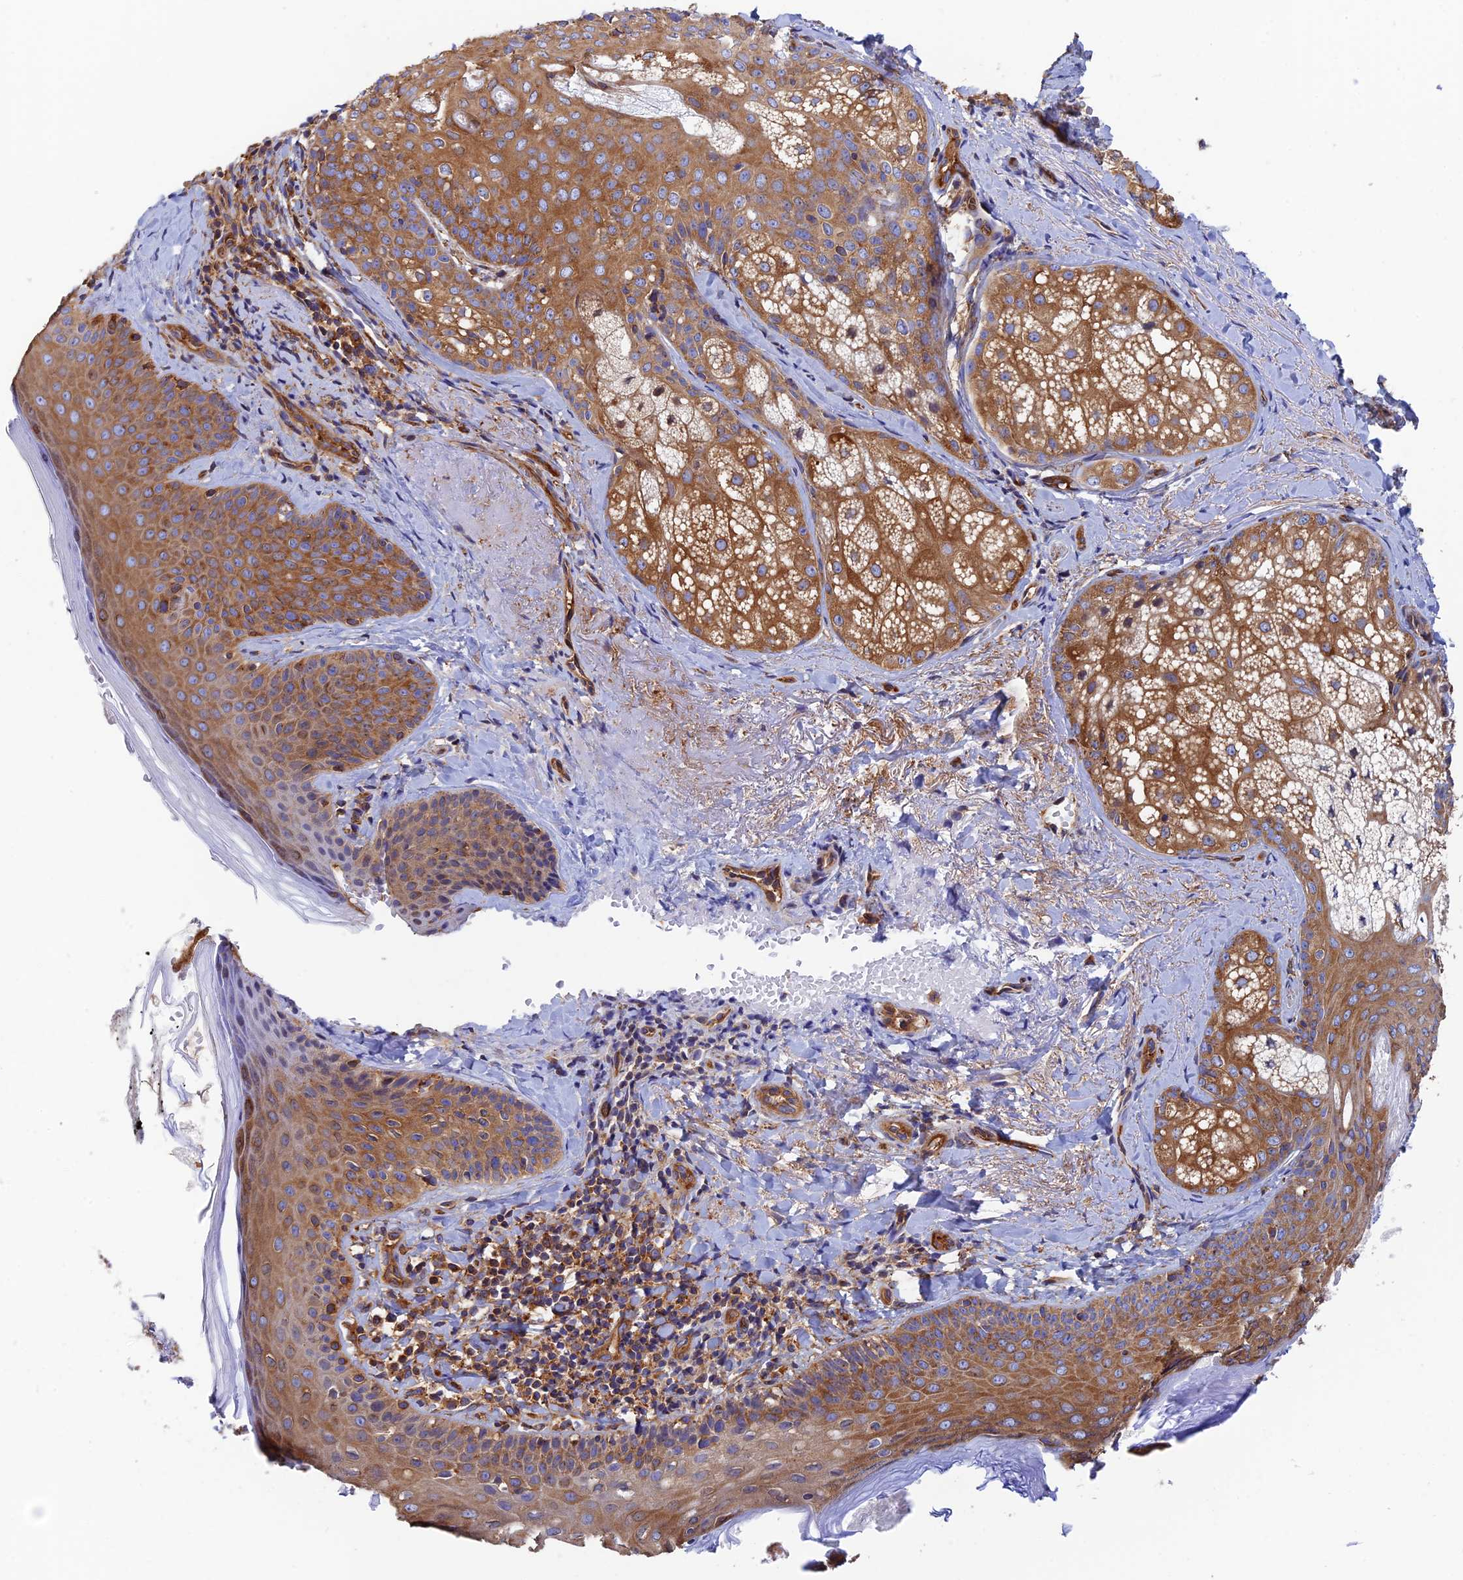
{"staining": {"intensity": "moderate", "quantity": ">75%", "location": "cytoplasmic/membranous"}, "tissue": "skin", "cell_type": "Fibroblasts", "image_type": "normal", "snomed": [{"axis": "morphology", "description": "Normal tissue, NOS"}, {"axis": "topography", "description": "Skin"}], "caption": "The photomicrograph demonstrates staining of benign skin, revealing moderate cytoplasmic/membranous protein expression (brown color) within fibroblasts. The staining was performed using DAB (3,3'-diaminobenzidine), with brown indicating positive protein expression. Nuclei are stained blue with hematoxylin.", "gene": "DCTN2", "patient": {"sex": "male", "age": 57}}